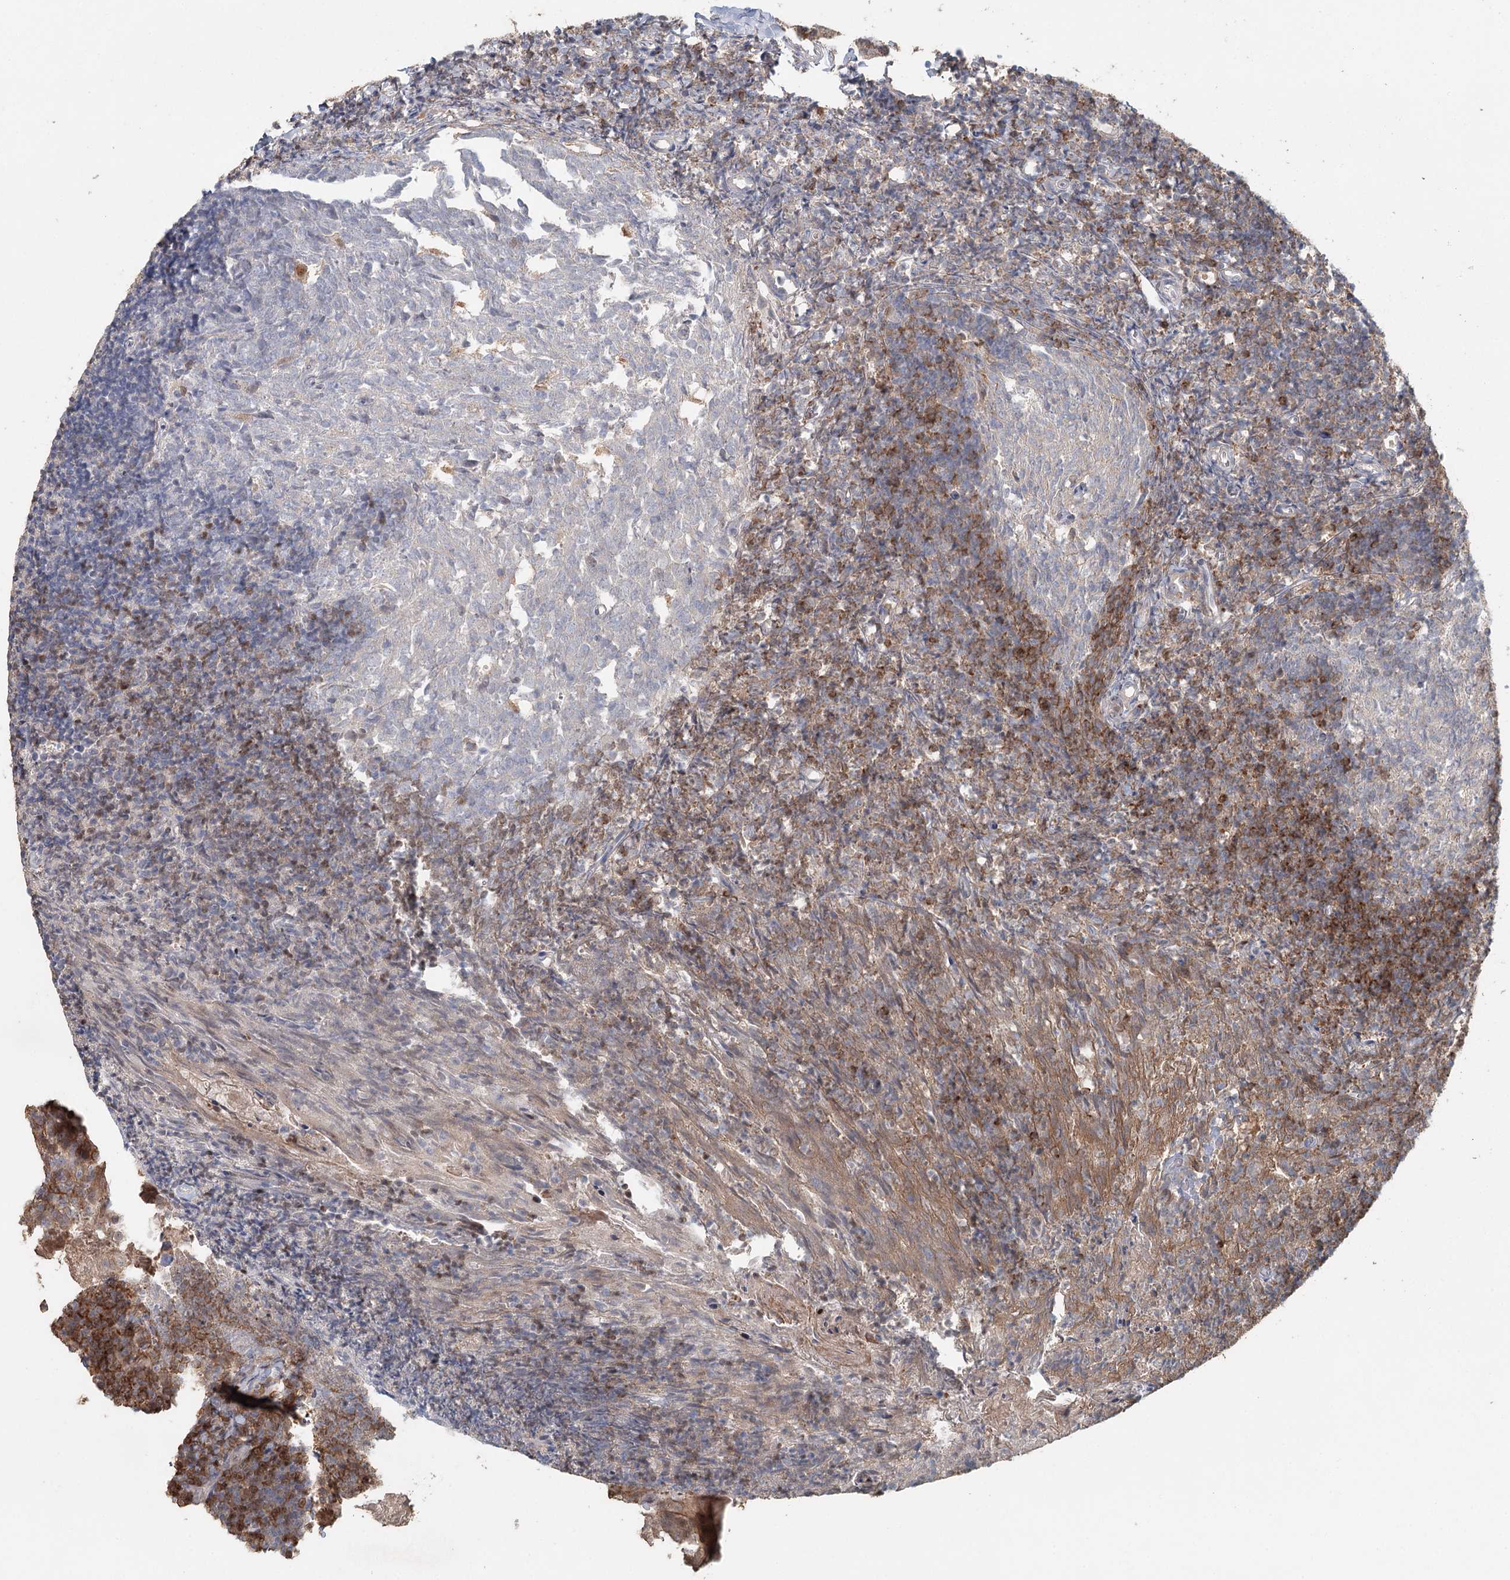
{"staining": {"intensity": "negative", "quantity": "none", "location": "none"}, "tissue": "tonsil", "cell_type": "Germinal center cells", "image_type": "normal", "snomed": [{"axis": "morphology", "description": "Normal tissue, NOS"}, {"axis": "topography", "description": "Tonsil"}], "caption": "High power microscopy image of an immunohistochemistry (IHC) image of normal tonsil, revealing no significant expression in germinal center cells. (Brightfield microscopy of DAB IHC at high magnification).", "gene": "ADK", "patient": {"sex": "female", "age": 10}}